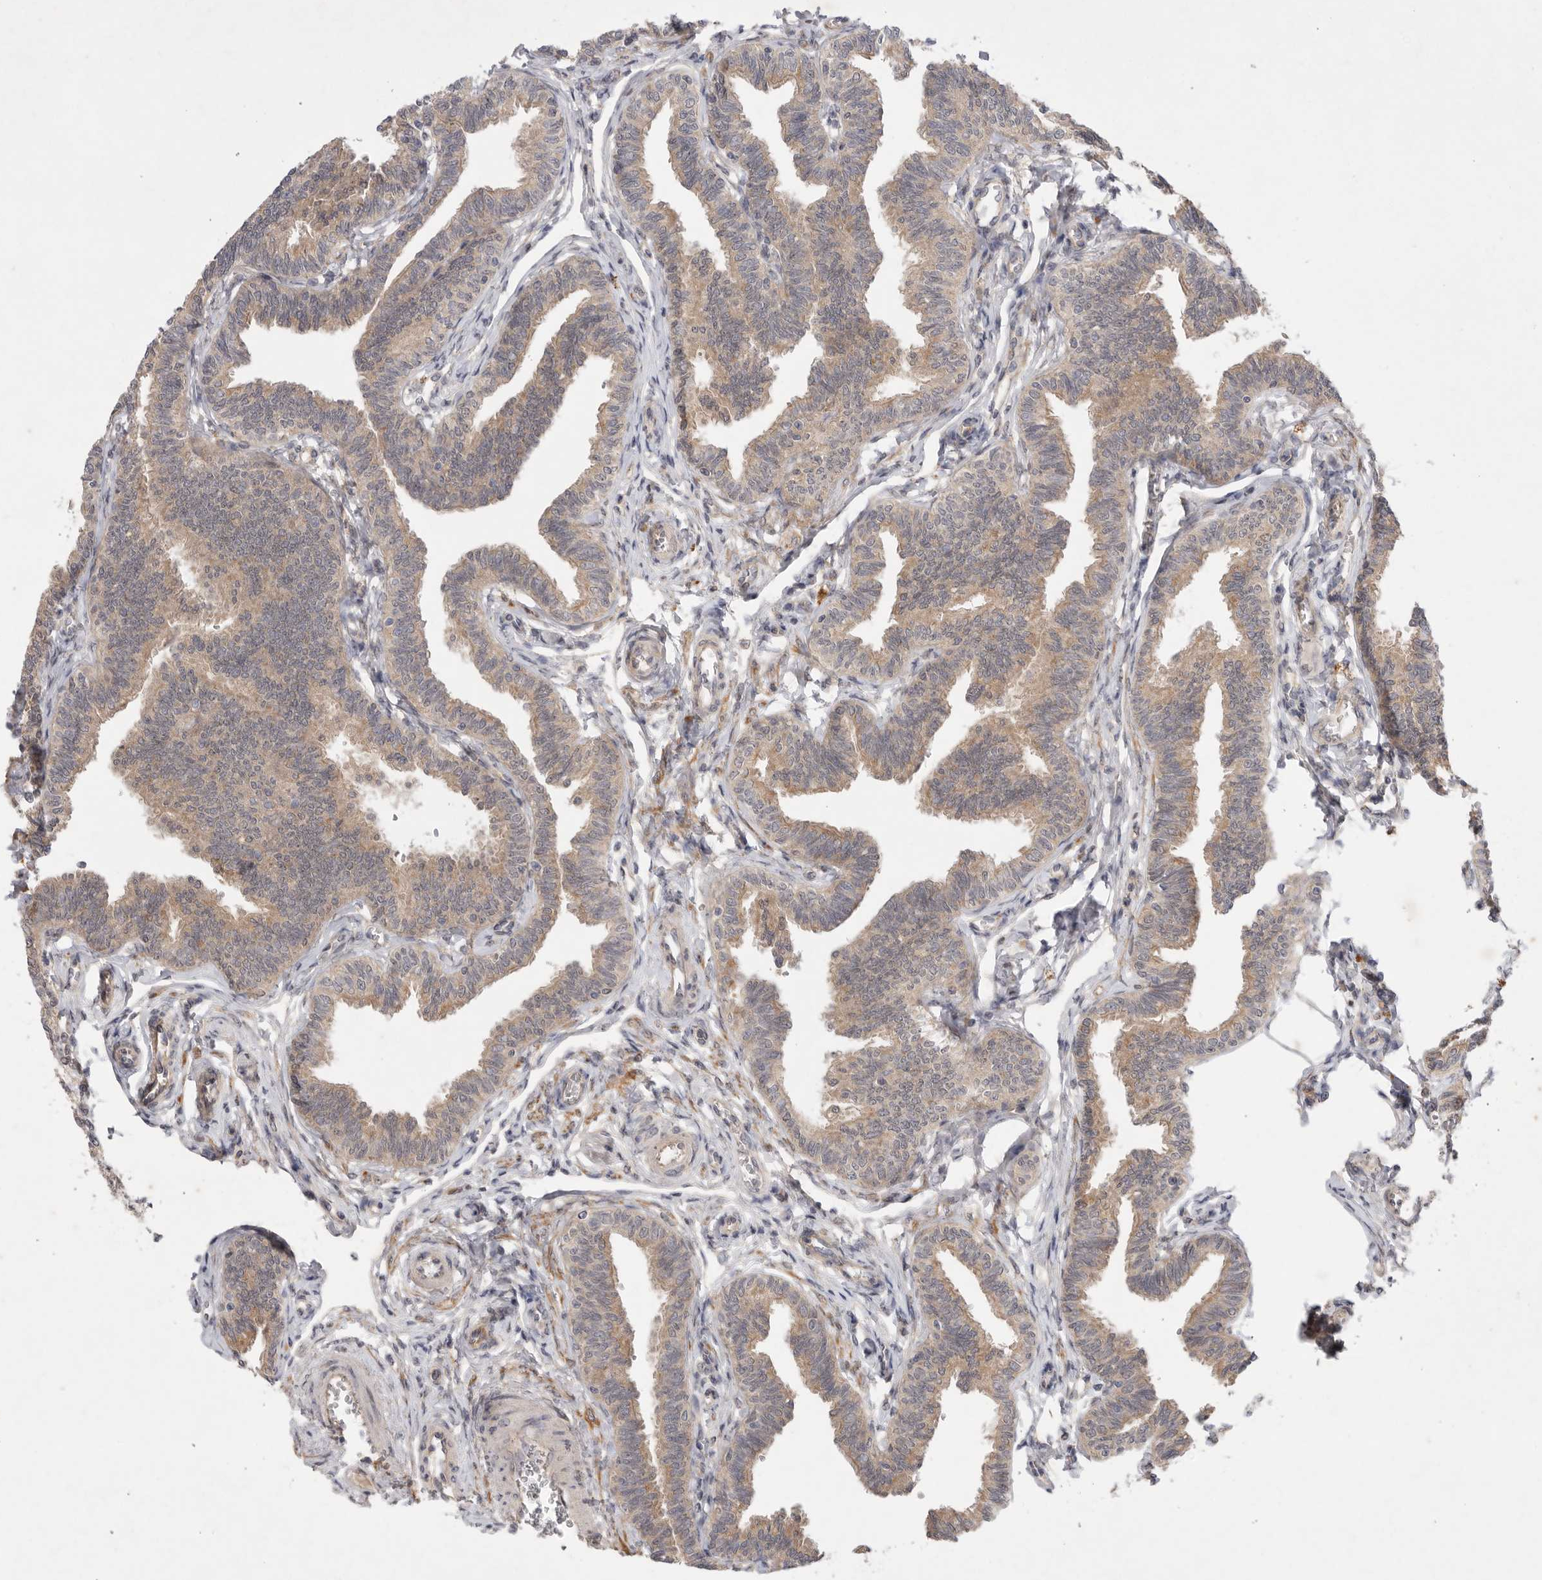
{"staining": {"intensity": "moderate", "quantity": ">75%", "location": "cytoplasmic/membranous"}, "tissue": "fallopian tube", "cell_type": "Glandular cells", "image_type": "normal", "snomed": [{"axis": "morphology", "description": "Normal tissue, NOS"}, {"axis": "topography", "description": "Fallopian tube"}, {"axis": "topography", "description": "Ovary"}], "caption": "IHC micrograph of normal human fallopian tube stained for a protein (brown), which exhibits medium levels of moderate cytoplasmic/membranous expression in approximately >75% of glandular cells.", "gene": "PTPDC1", "patient": {"sex": "female", "age": 23}}